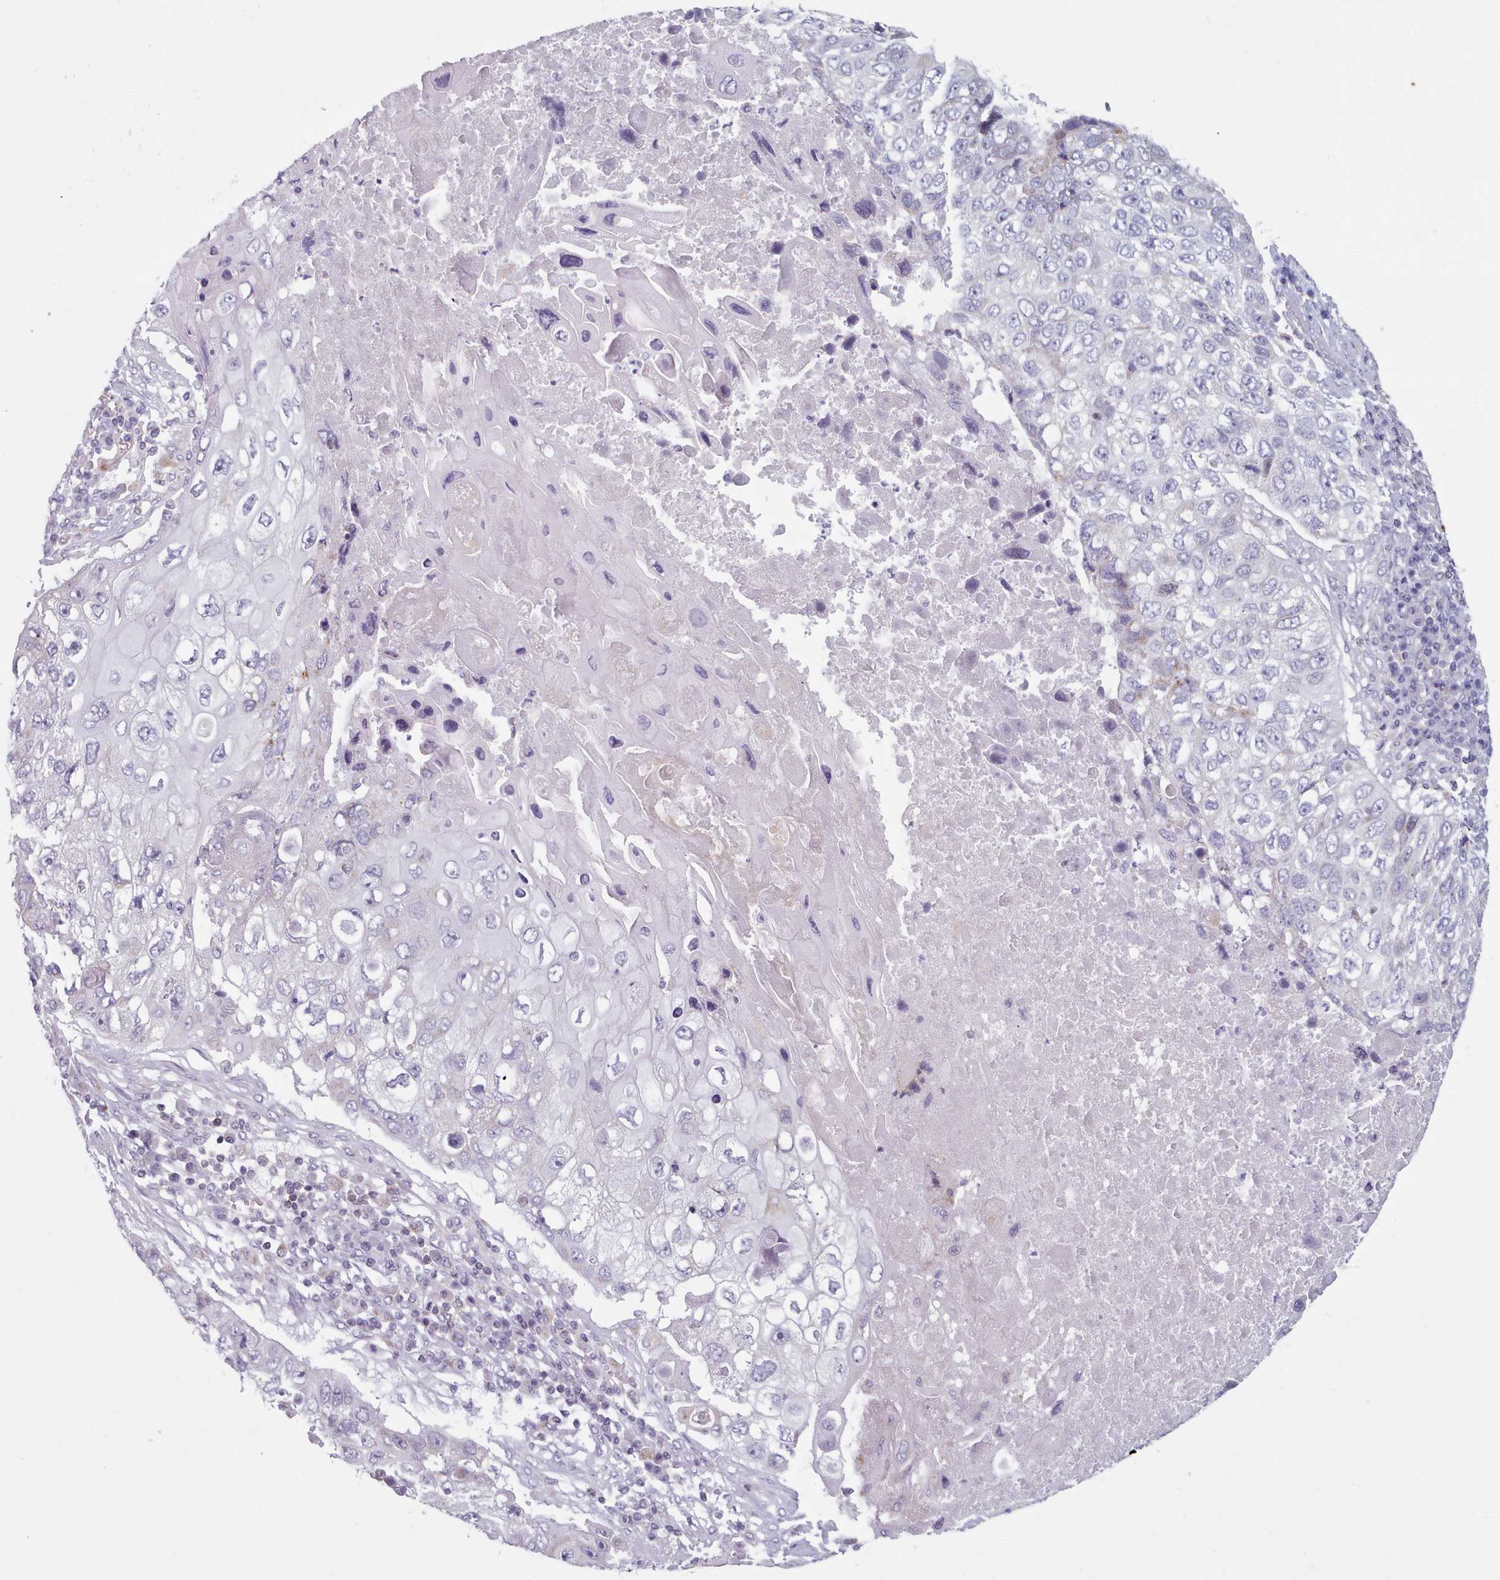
{"staining": {"intensity": "negative", "quantity": "none", "location": "none"}, "tissue": "lung cancer", "cell_type": "Tumor cells", "image_type": "cancer", "snomed": [{"axis": "morphology", "description": "Squamous cell carcinoma, NOS"}, {"axis": "topography", "description": "Lung"}], "caption": "DAB (3,3'-diaminobenzidine) immunohistochemical staining of human lung cancer shows no significant expression in tumor cells.", "gene": "FAM170B", "patient": {"sex": "male", "age": 61}}